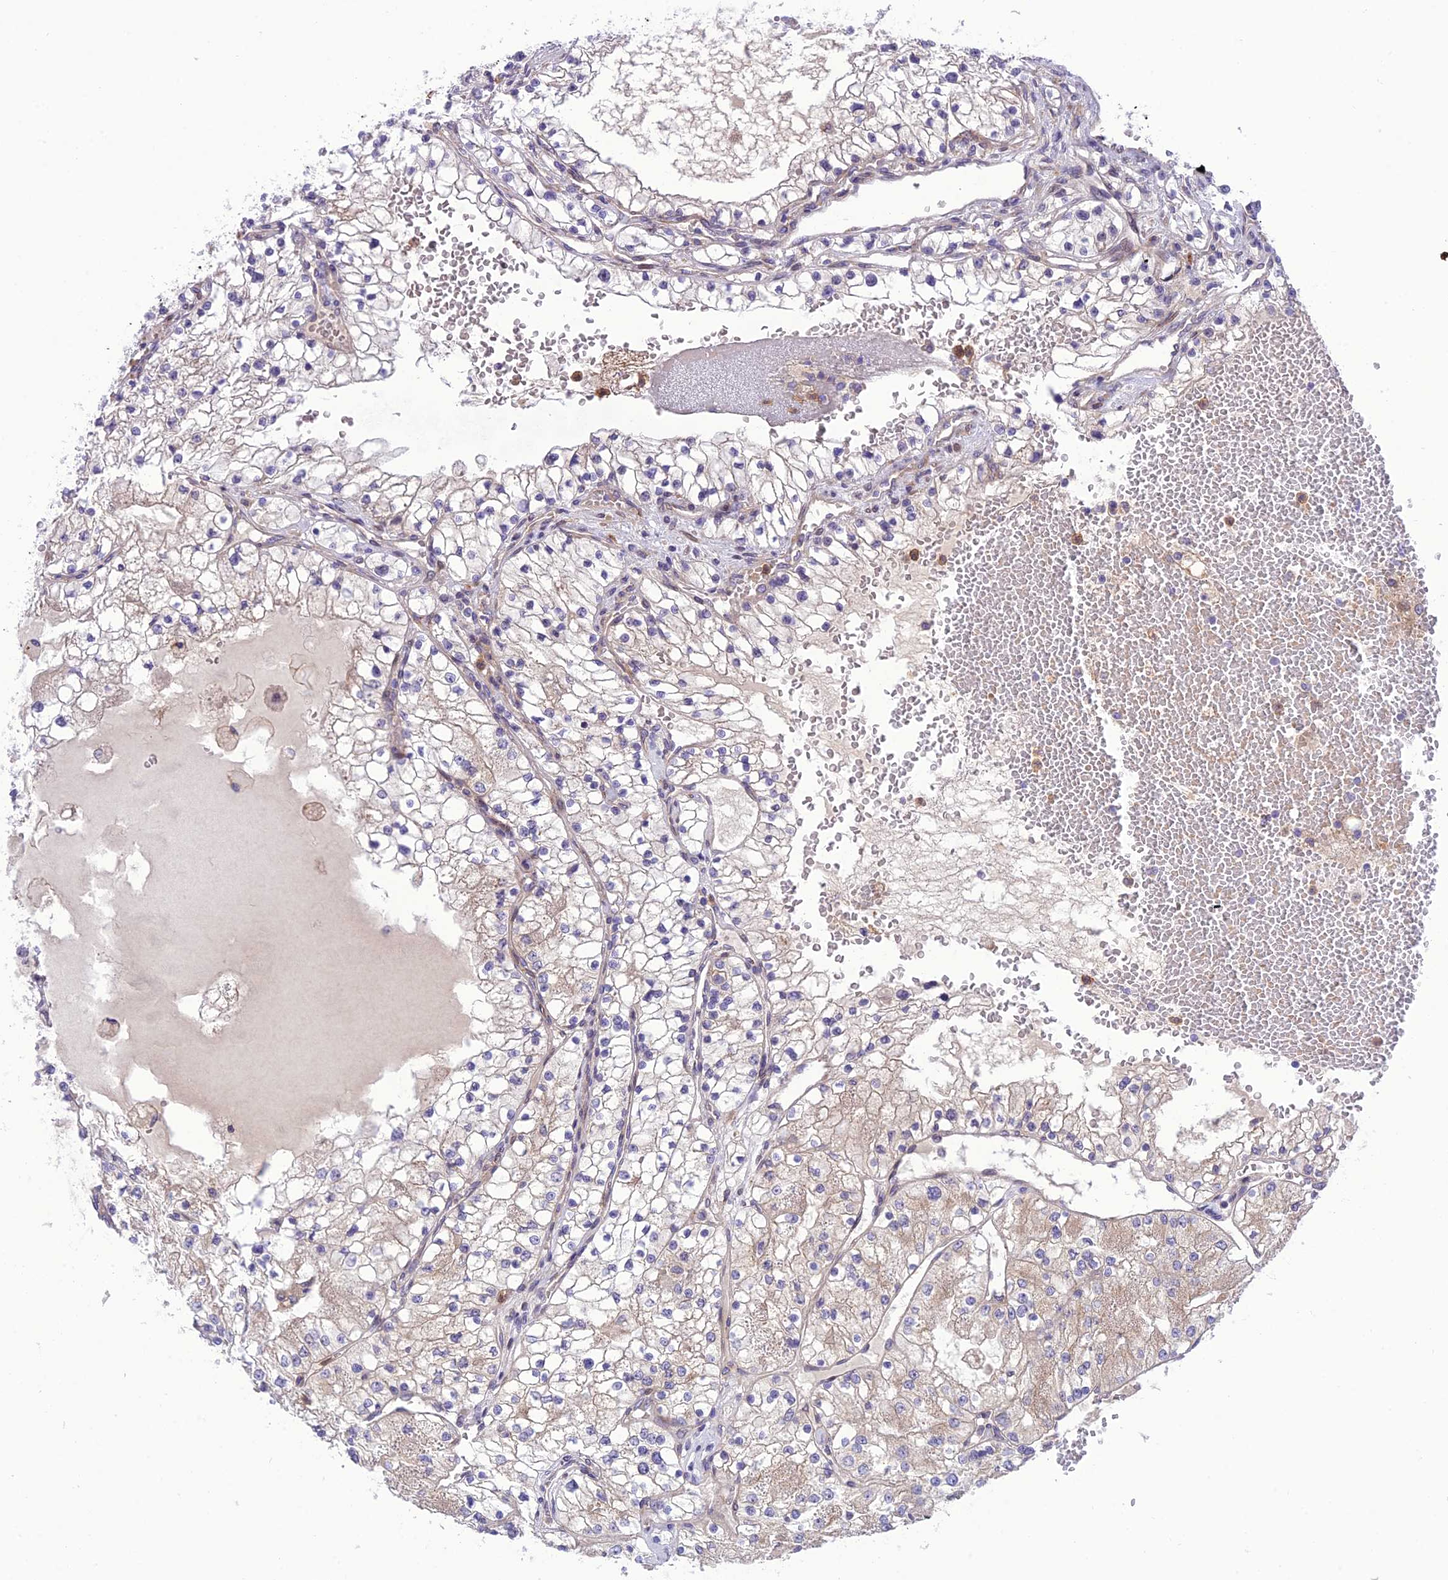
{"staining": {"intensity": "weak", "quantity": "<25%", "location": "cytoplasmic/membranous"}, "tissue": "renal cancer", "cell_type": "Tumor cells", "image_type": "cancer", "snomed": [{"axis": "morphology", "description": "Normal tissue, NOS"}, {"axis": "morphology", "description": "Adenocarcinoma, NOS"}, {"axis": "topography", "description": "Kidney"}], "caption": "This is a histopathology image of IHC staining of renal adenocarcinoma, which shows no positivity in tumor cells. (Stains: DAB (3,3'-diaminobenzidine) immunohistochemistry with hematoxylin counter stain, Microscopy: brightfield microscopy at high magnification).", "gene": "JMY", "patient": {"sex": "male", "age": 68}}